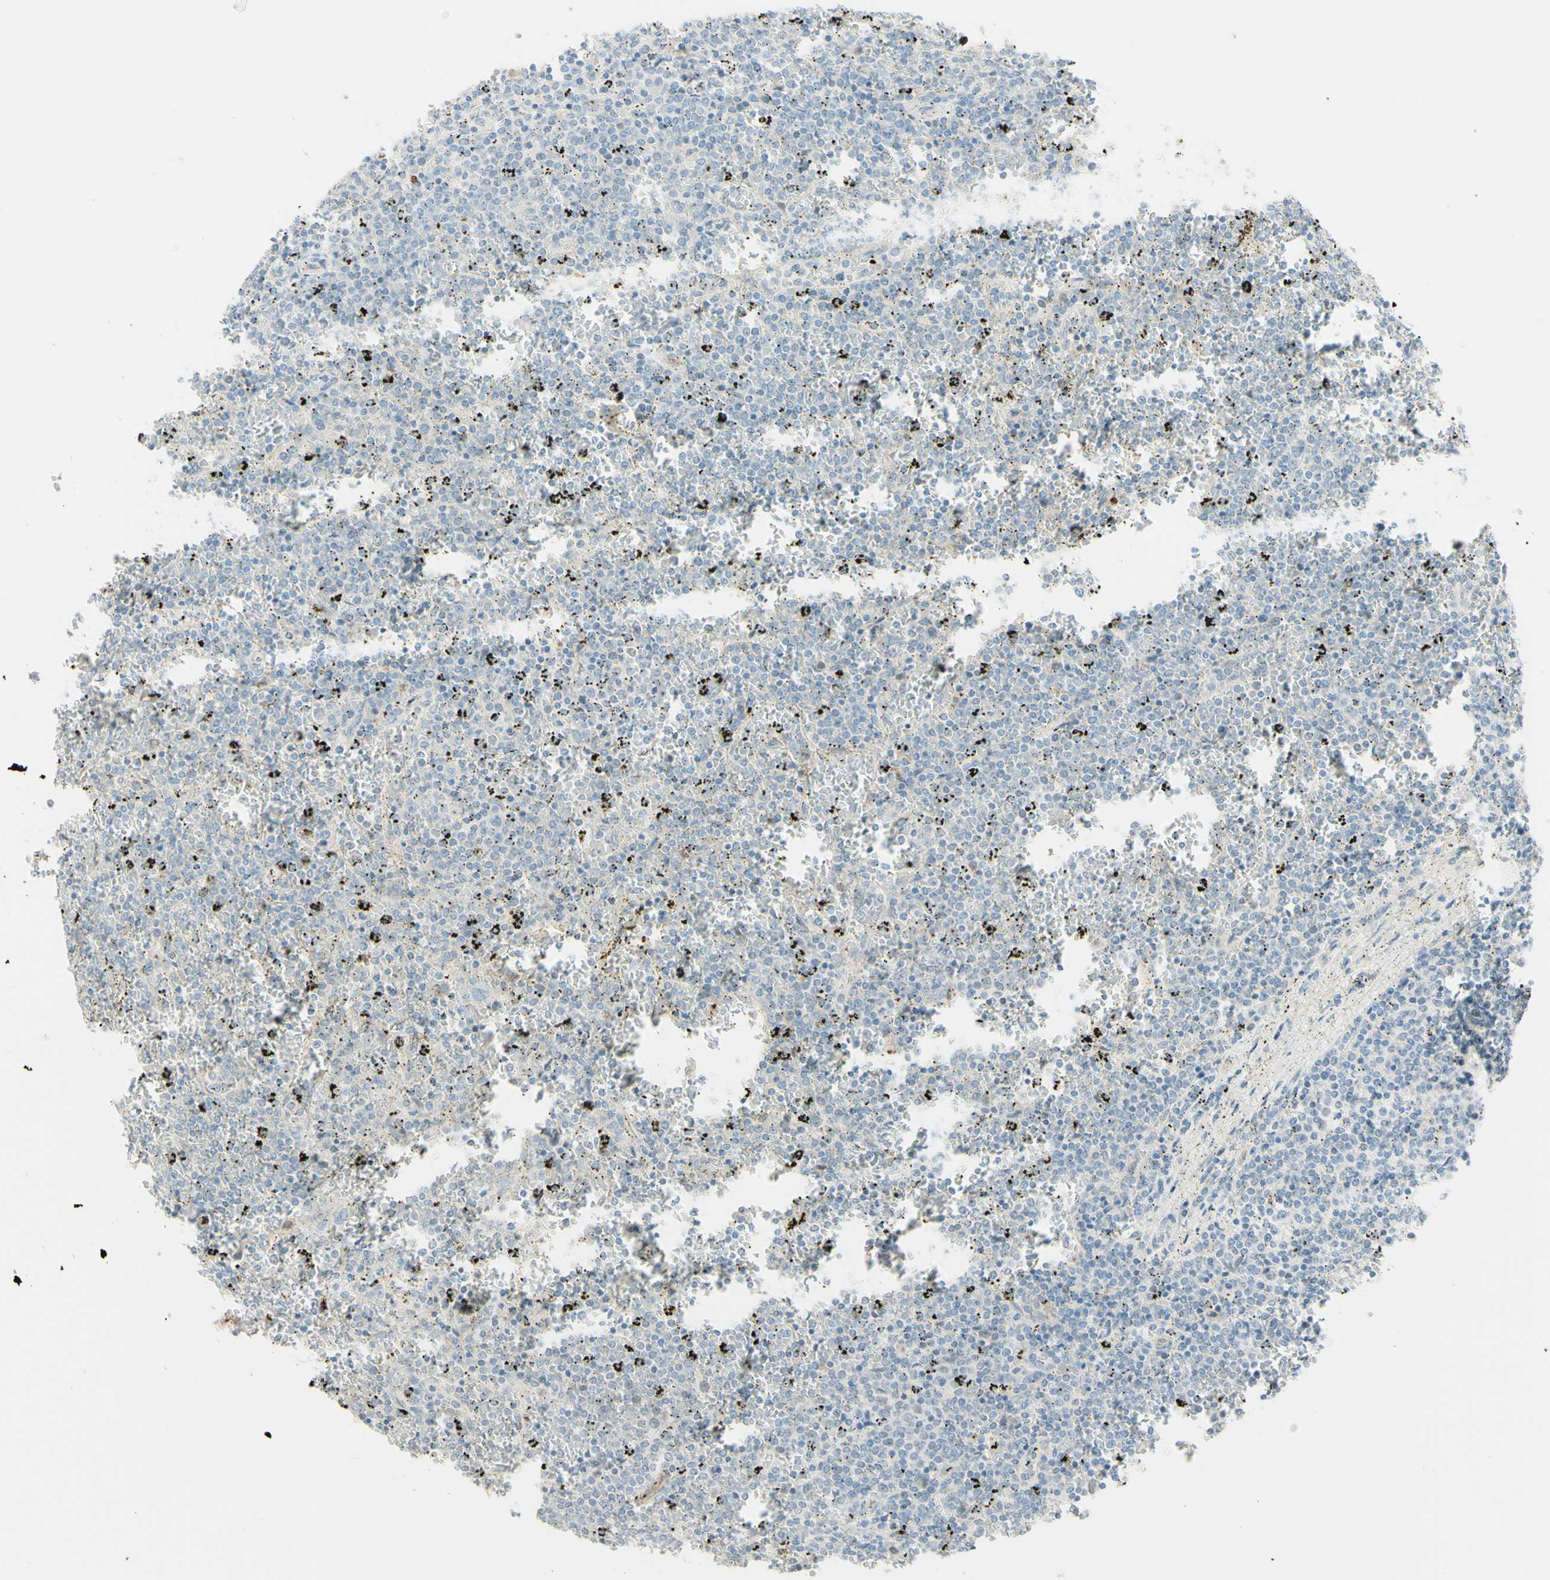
{"staining": {"intensity": "negative", "quantity": "none", "location": "none"}, "tissue": "lymphoma", "cell_type": "Tumor cells", "image_type": "cancer", "snomed": [{"axis": "morphology", "description": "Malignant lymphoma, non-Hodgkin's type, Low grade"}, {"axis": "topography", "description": "Spleen"}], "caption": "High magnification brightfield microscopy of lymphoma stained with DAB (3,3'-diaminobenzidine) (brown) and counterstained with hematoxylin (blue): tumor cells show no significant positivity.", "gene": "ANGPT2", "patient": {"sex": "female", "age": 77}}